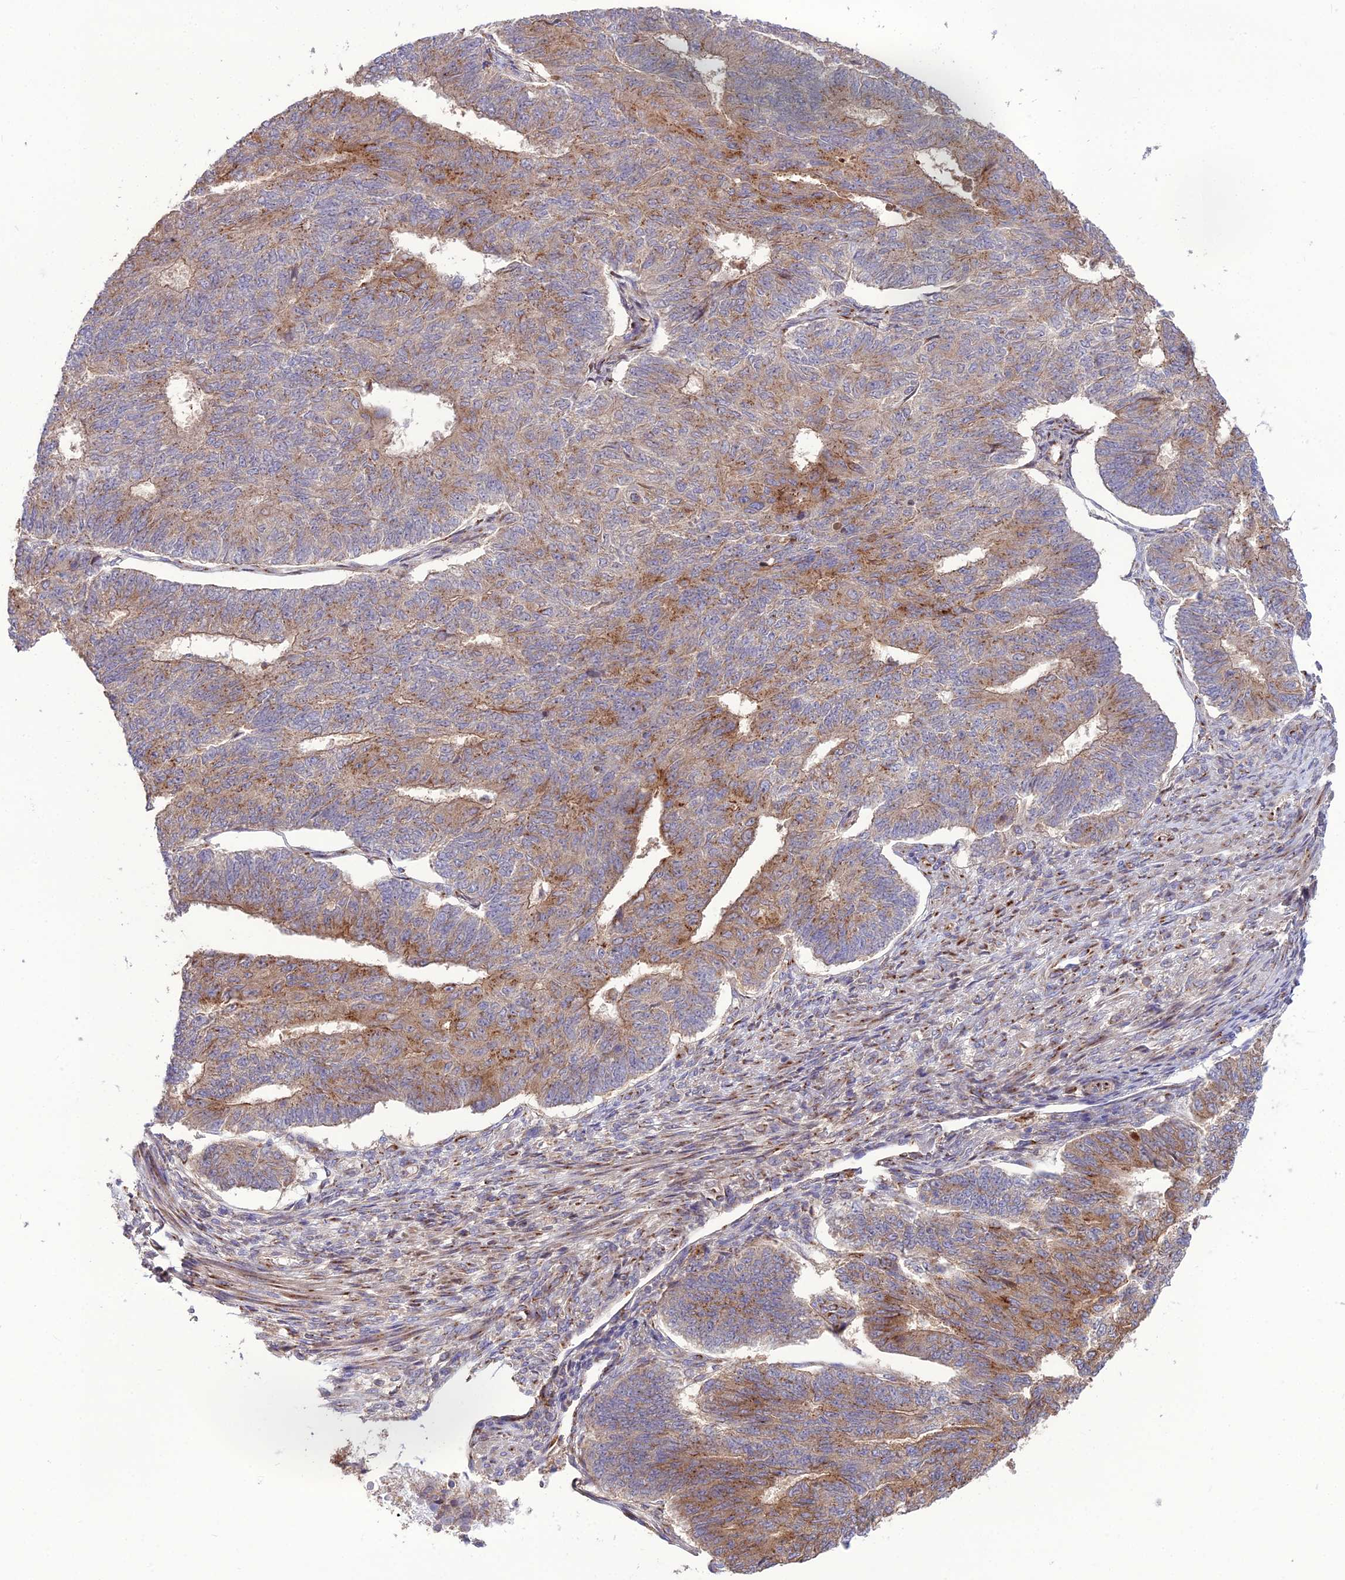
{"staining": {"intensity": "moderate", "quantity": "25%-75%", "location": "cytoplasmic/membranous"}, "tissue": "endometrial cancer", "cell_type": "Tumor cells", "image_type": "cancer", "snomed": [{"axis": "morphology", "description": "Adenocarcinoma, NOS"}, {"axis": "topography", "description": "Endometrium"}], "caption": "This histopathology image exhibits endometrial adenocarcinoma stained with immunohistochemistry (IHC) to label a protein in brown. The cytoplasmic/membranous of tumor cells show moderate positivity for the protein. Nuclei are counter-stained blue.", "gene": "SPRYD7", "patient": {"sex": "female", "age": 32}}